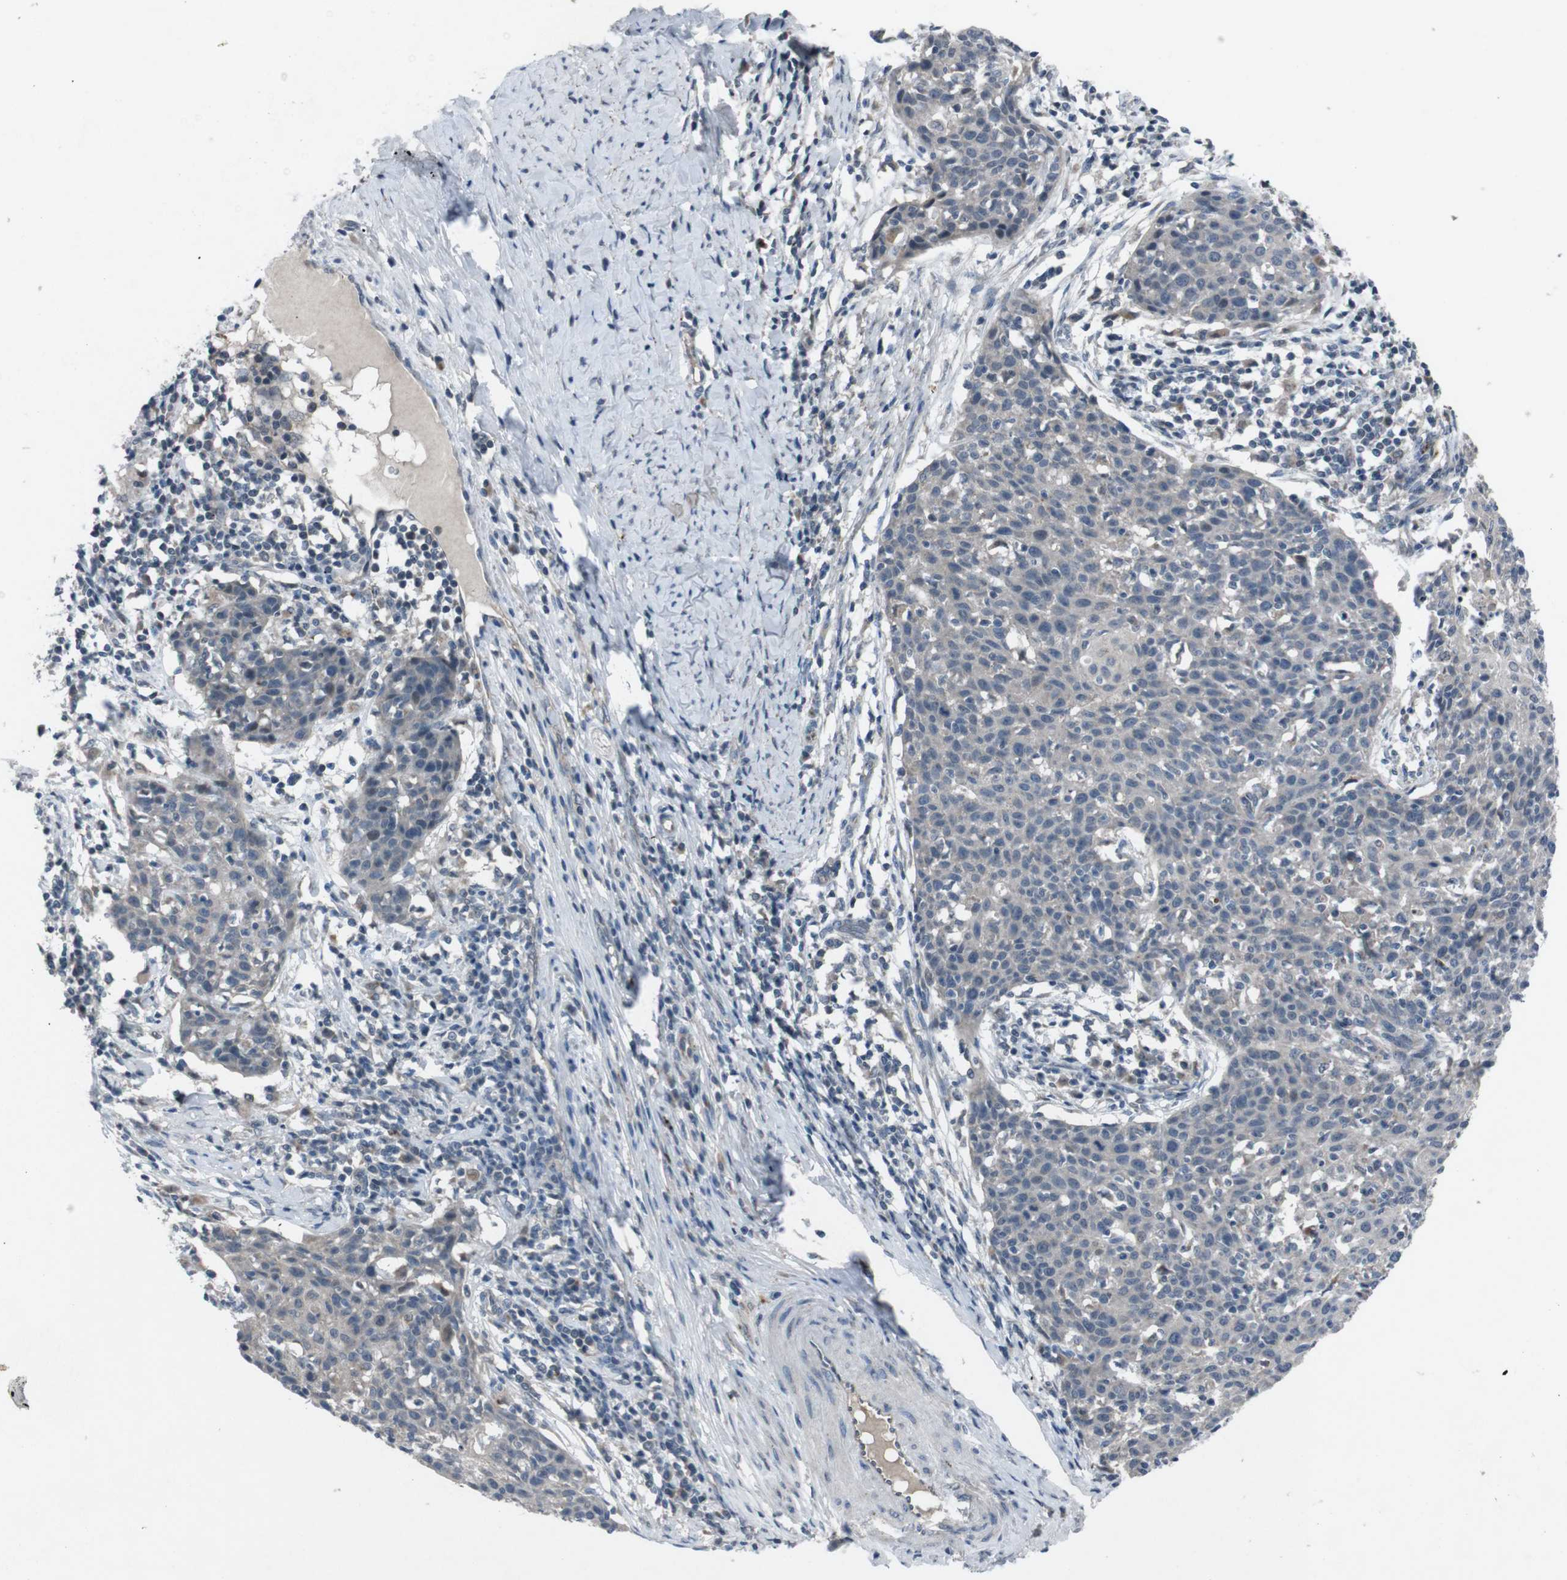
{"staining": {"intensity": "negative", "quantity": "none", "location": "none"}, "tissue": "cervical cancer", "cell_type": "Tumor cells", "image_type": "cancer", "snomed": [{"axis": "morphology", "description": "Squamous cell carcinoma, NOS"}, {"axis": "topography", "description": "Cervix"}], "caption": "Image shows no significant protein expression in tumor cells of cervical squamous cell carcinoma.", "gene": "EFNA5", "patient": {"sex": "female", "age": 38}}